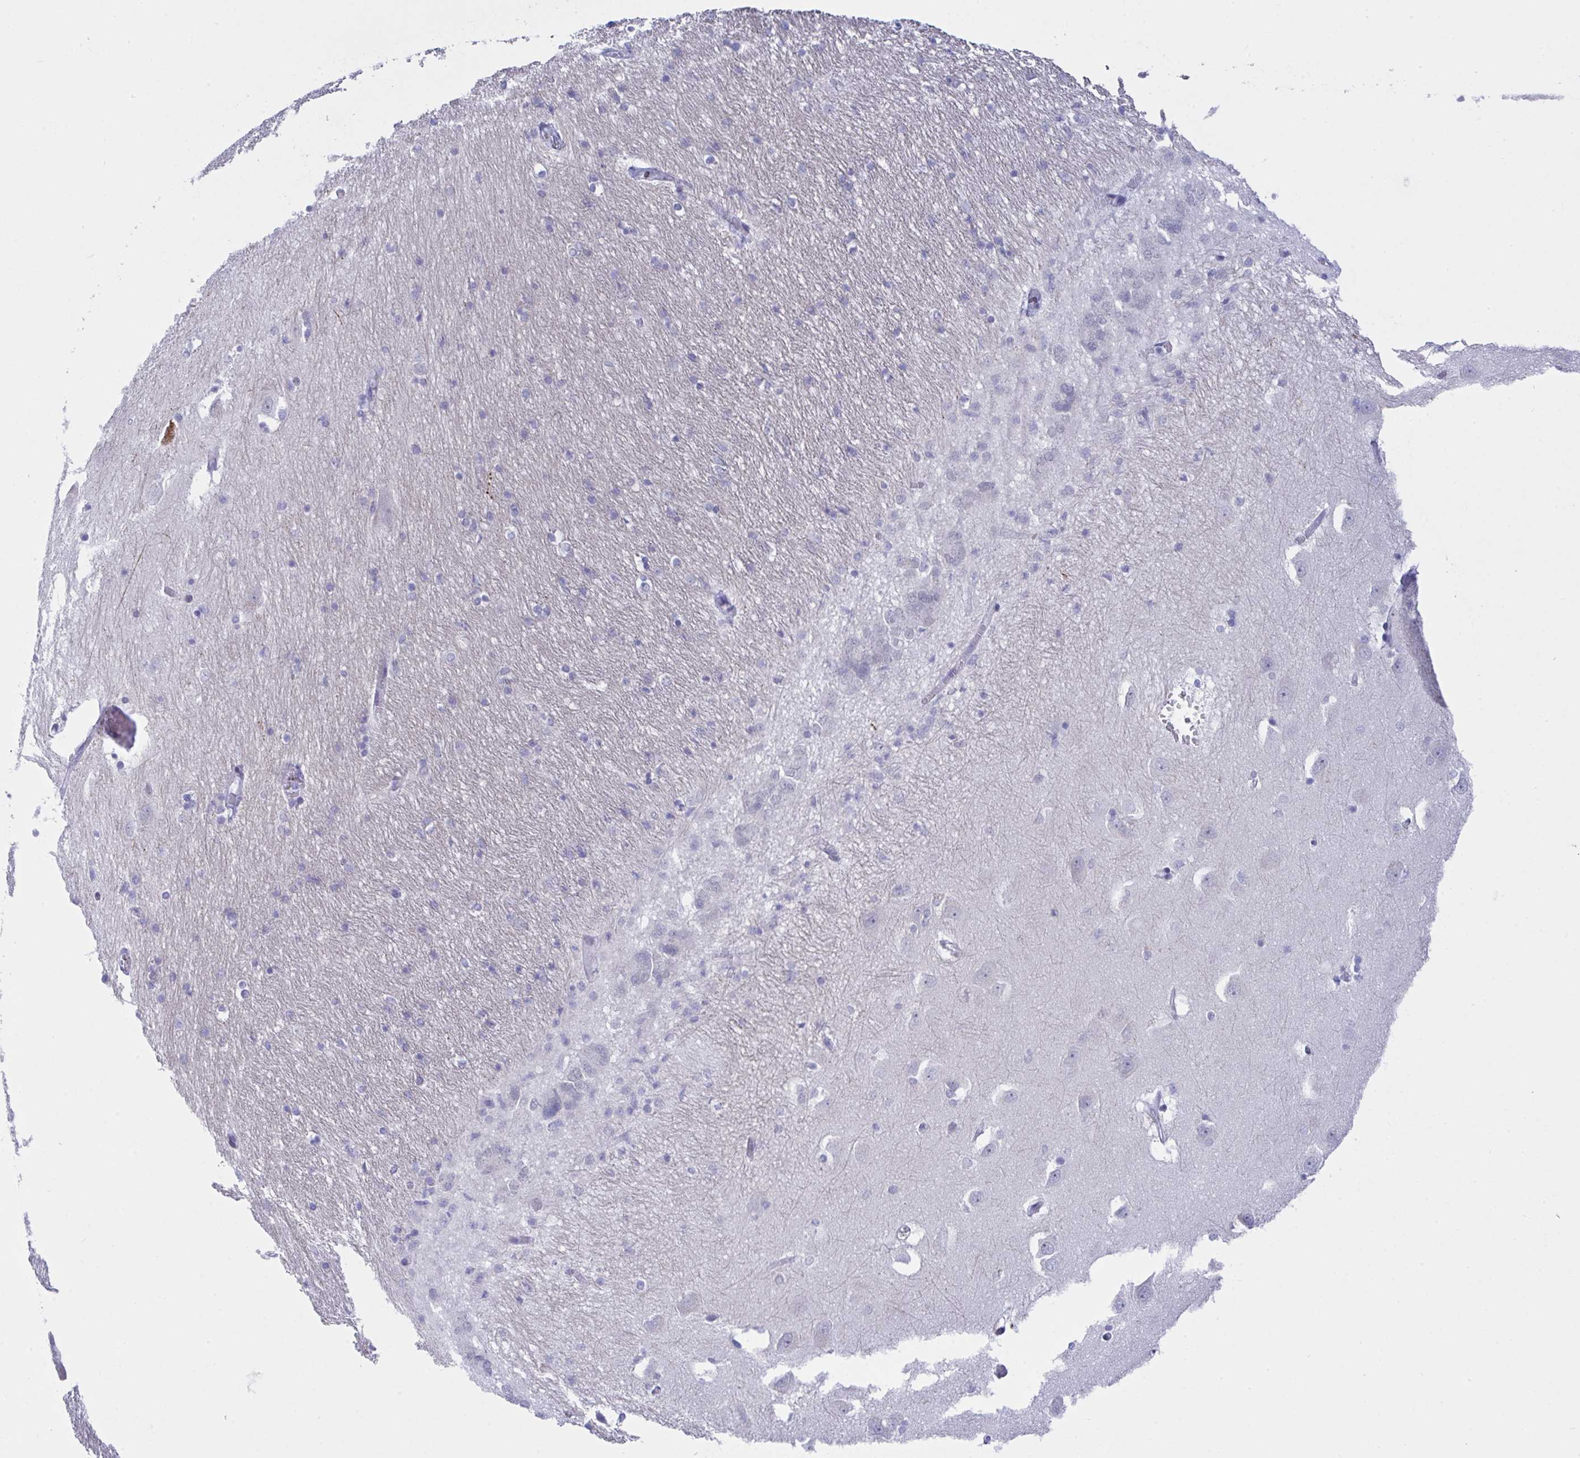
{"staining": {"intensity": "negative", "quantity": "none", "location": "none"}, "tissue": "caudate", "cell_type": "Glial cells", "image_type": "normal", "snomed": [{"axis": "morphology", "description": "Normal tissue, NOS"}, {"axis": "topography", "description": "Lateral ventricle wall"}, {"axis": "topography", "description": "Hippocampus"}], "caption": "DAB immunohistochemical staining of normal human caudate shows no significant positivity in glial cells.", "gene": "FBXL22", "patient": {"sex": "female", "age": 63}}